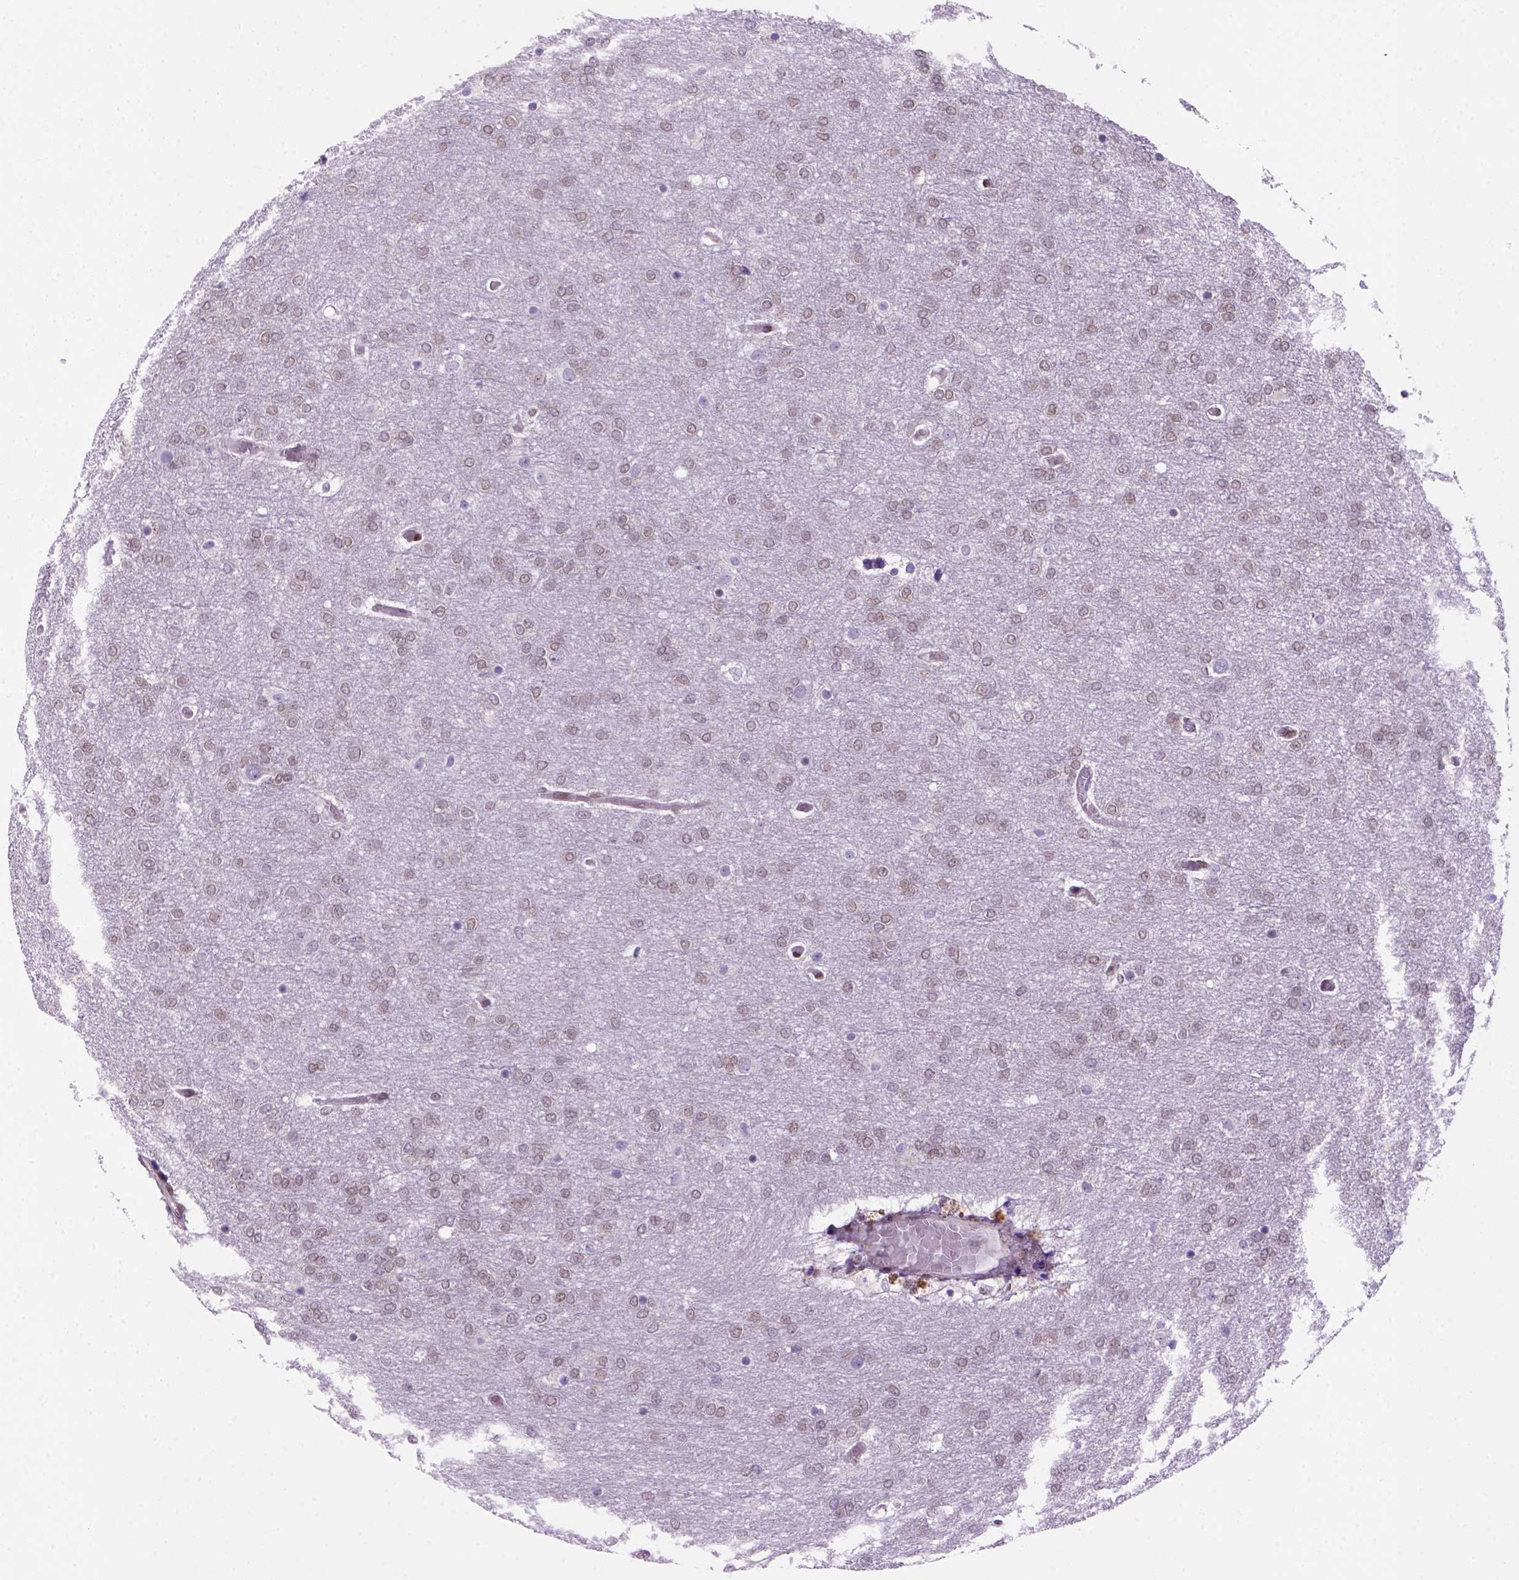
{"staining": {"intensity": "weak", "quantity": "25%-75%", "location": "nuclear"}, "tissue": "glioma", "cell_type": "Tumor cells", "image_type": "cancer", "snomed": [{"axis": "morphology", "description": "Glioma, malignant, High grade"}, {"axis": "topography", "description": "Brain"}], "caption": "Immunohistochemistry of human malignant glioma (high-grade) reveals low levels of weak nuclear staining in approximately 25%-75% of tumor cells.", "gene": "MGMT", "patient": {"sex": "female", "age": 61}}